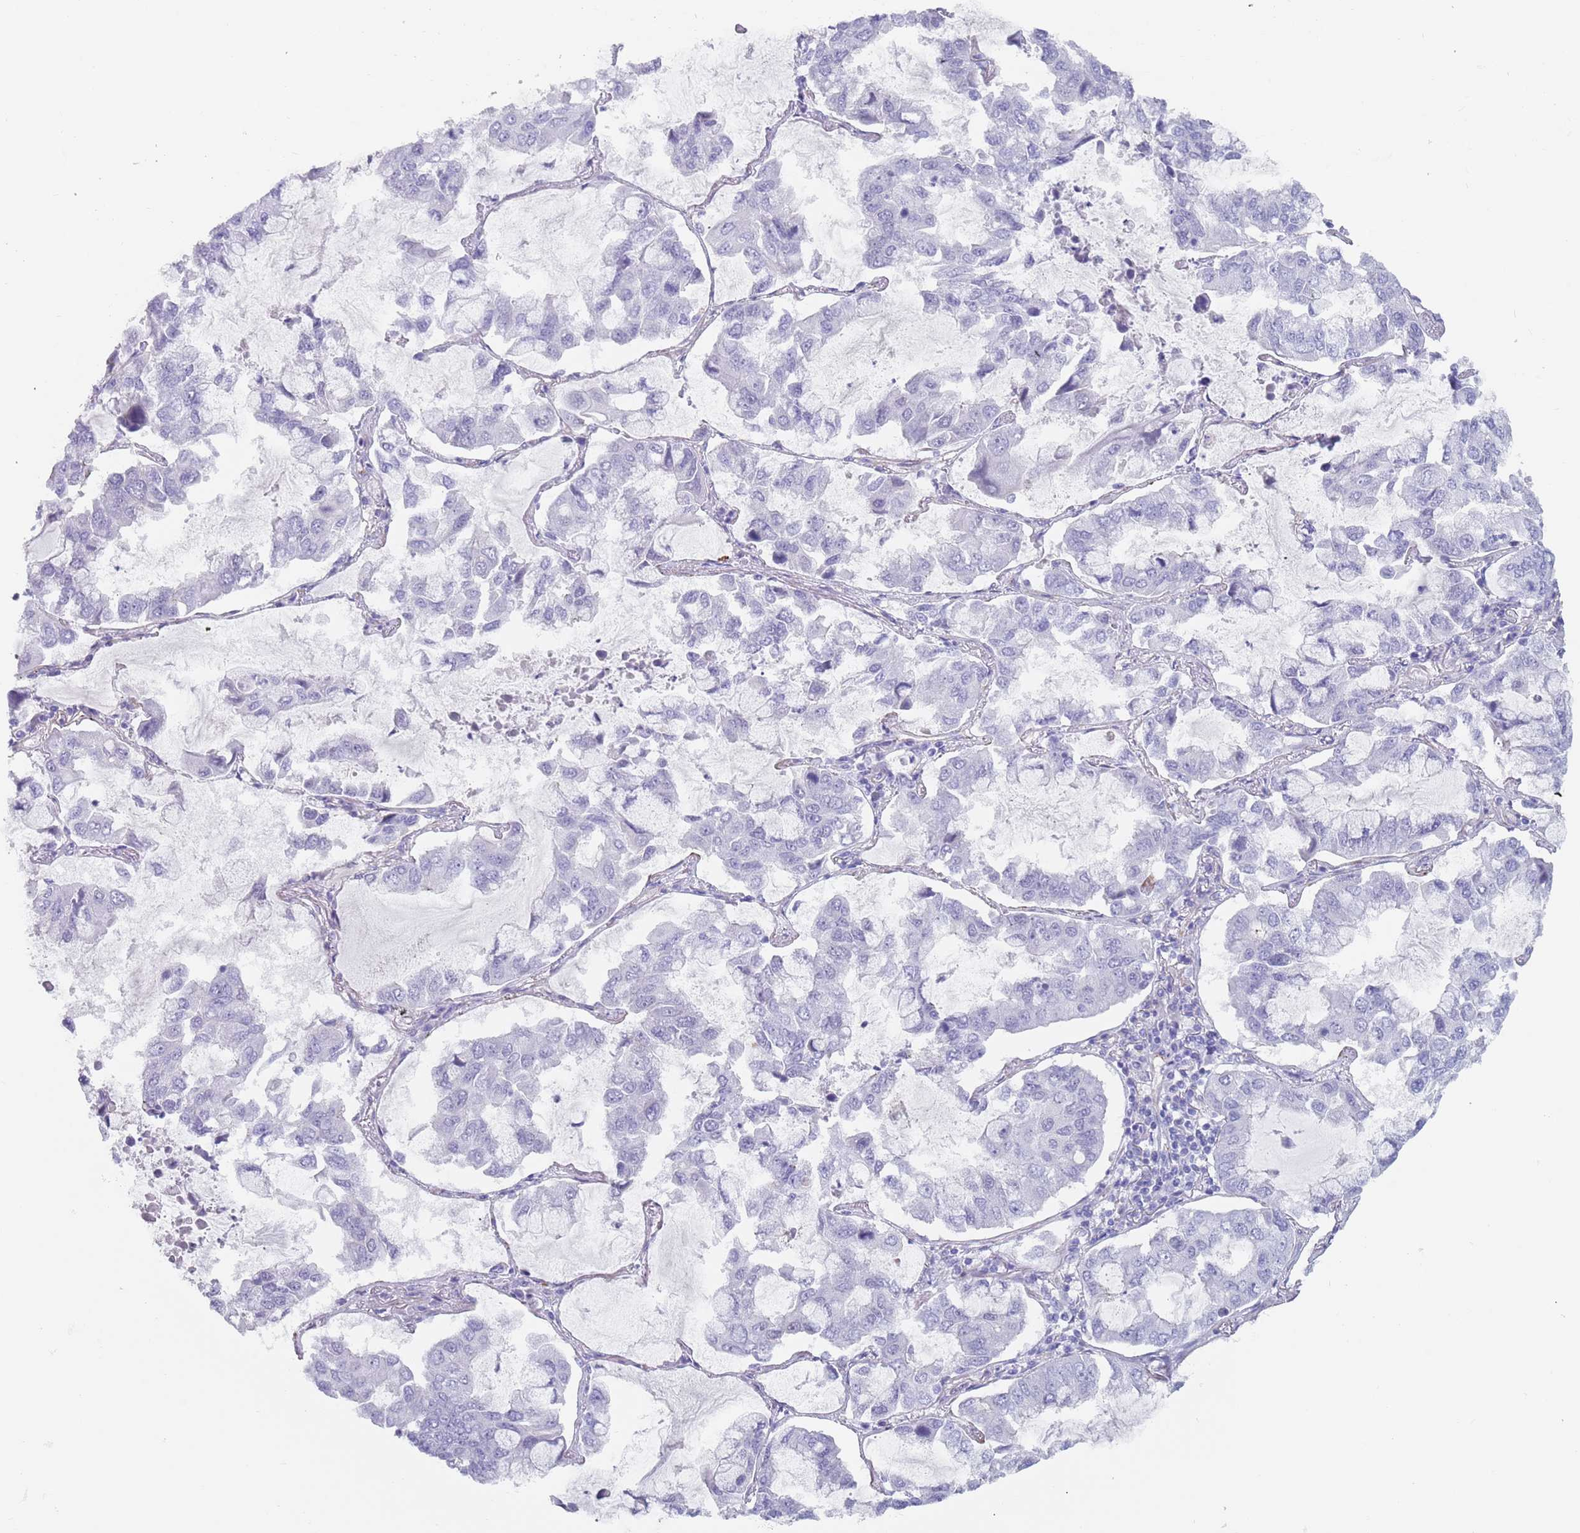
{"staining": {"intensity": "negative", "quantity": "none", "location": "none"}, "tissue": "lung cancer", "cell_type": "Tumor cells", "image_type": "cancer", "snomed": [{"axis": "morphology", "description": "Adenocarcinoma, NOS"}, {"axis": "topography", "description": "Lung"}], "caption": "Image shows no protein positivity in tumor cells of lung cancer (adenocarcinoma) tissue.", "gene": "OR5A2", "patient": {"sex": "male", "age": 64}}